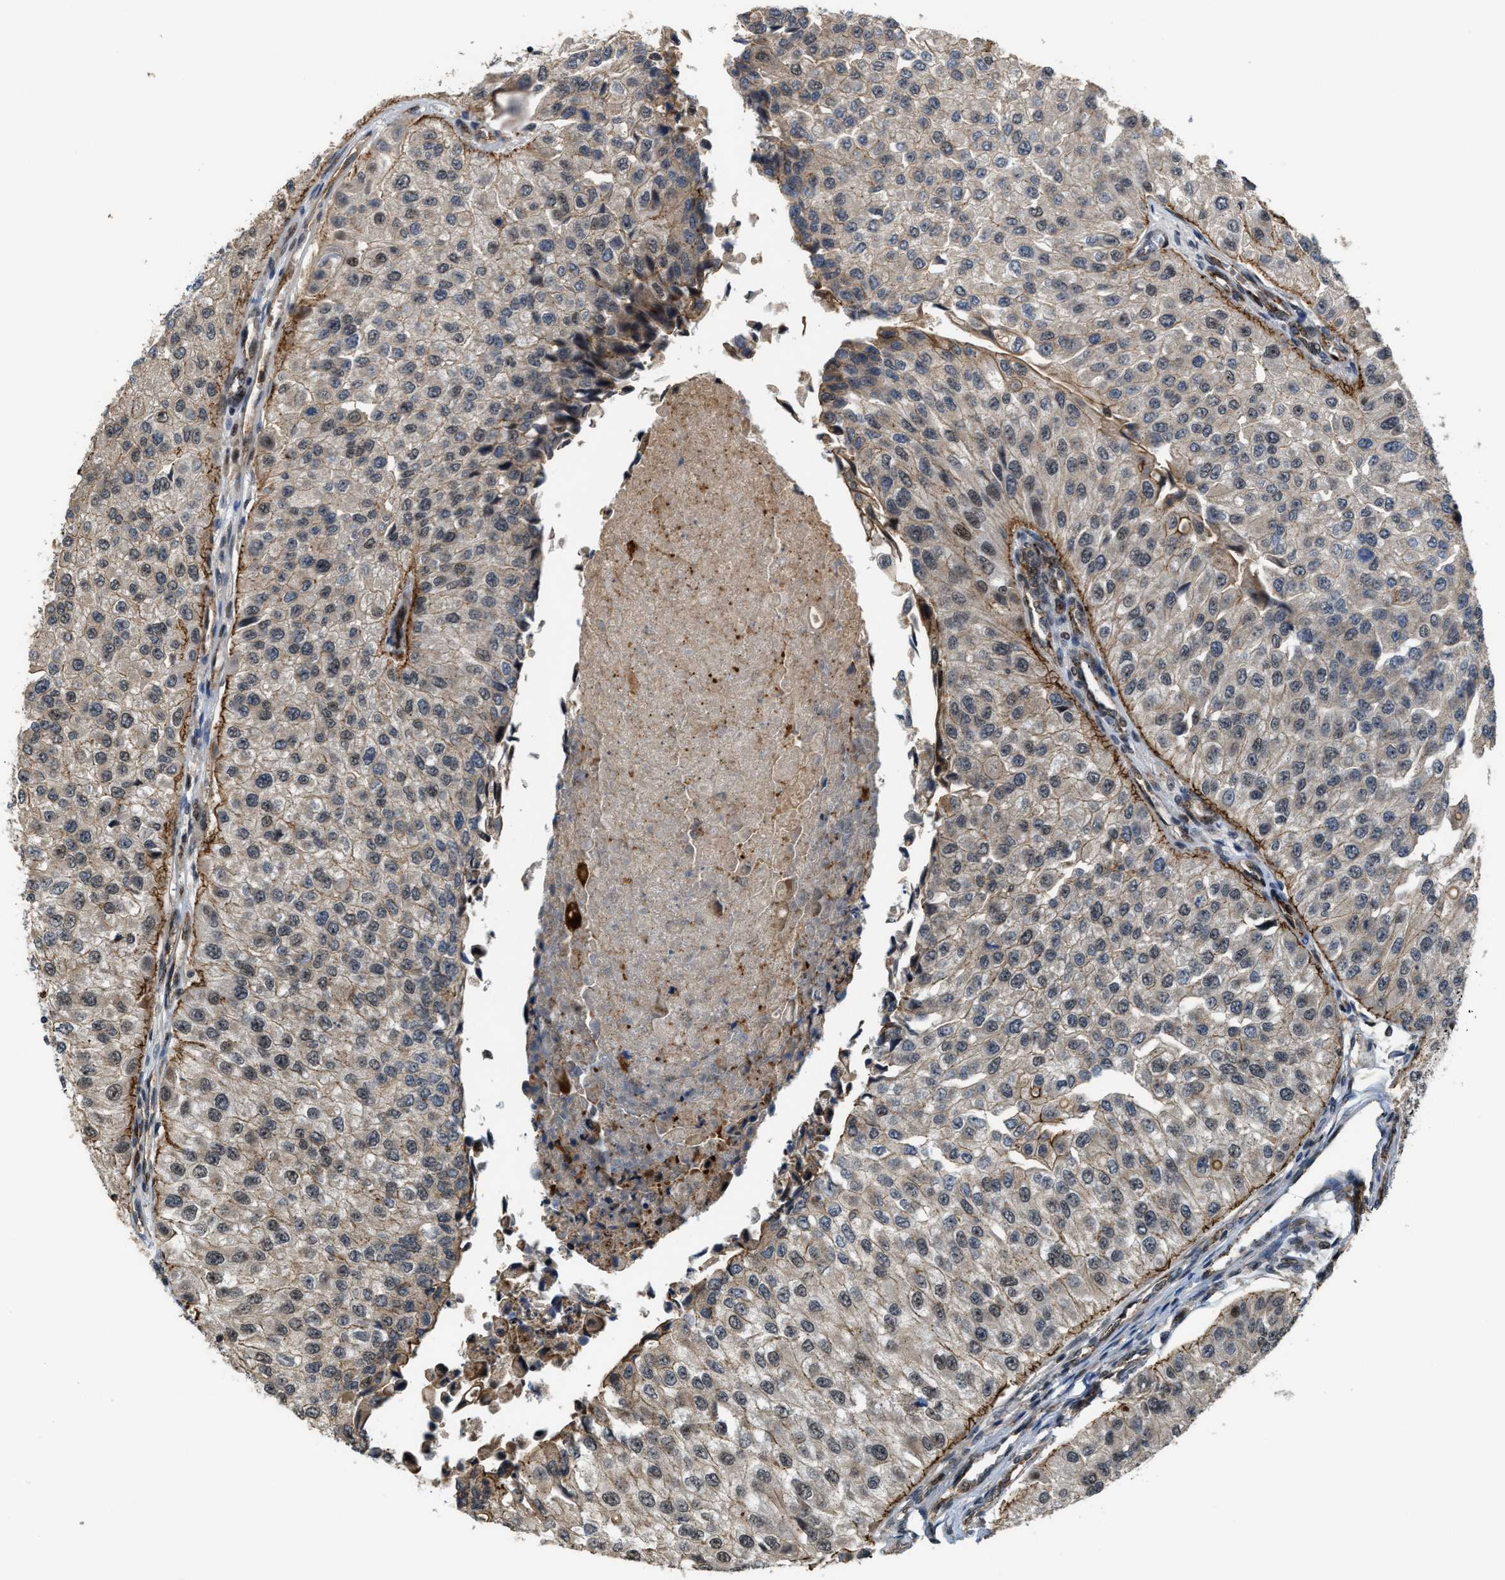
{"staining": {"intensity": "weak", "quantity": ">75%", "location": "cytoplasmic/membranous"}, "tissue": "urothelial cancer", "cell_type": "Tumor cells", "image_type": "cancer", "snomed": [{"axis": "morphology", "description": "Urothelial carcinoma, High grade"}, {"axis": "topography", "description": "Kidney"}, {"axis": "topography", "description": "Urinary bladder"}], "caption": "About >75% of tumor cells in human urothelial cancer show weak cytoplasmic/membranous protein positivity as visualized by brown immunohistochemical staining.", "gene": "DPF2", "patient": {"sex": "male", "age": 77}}